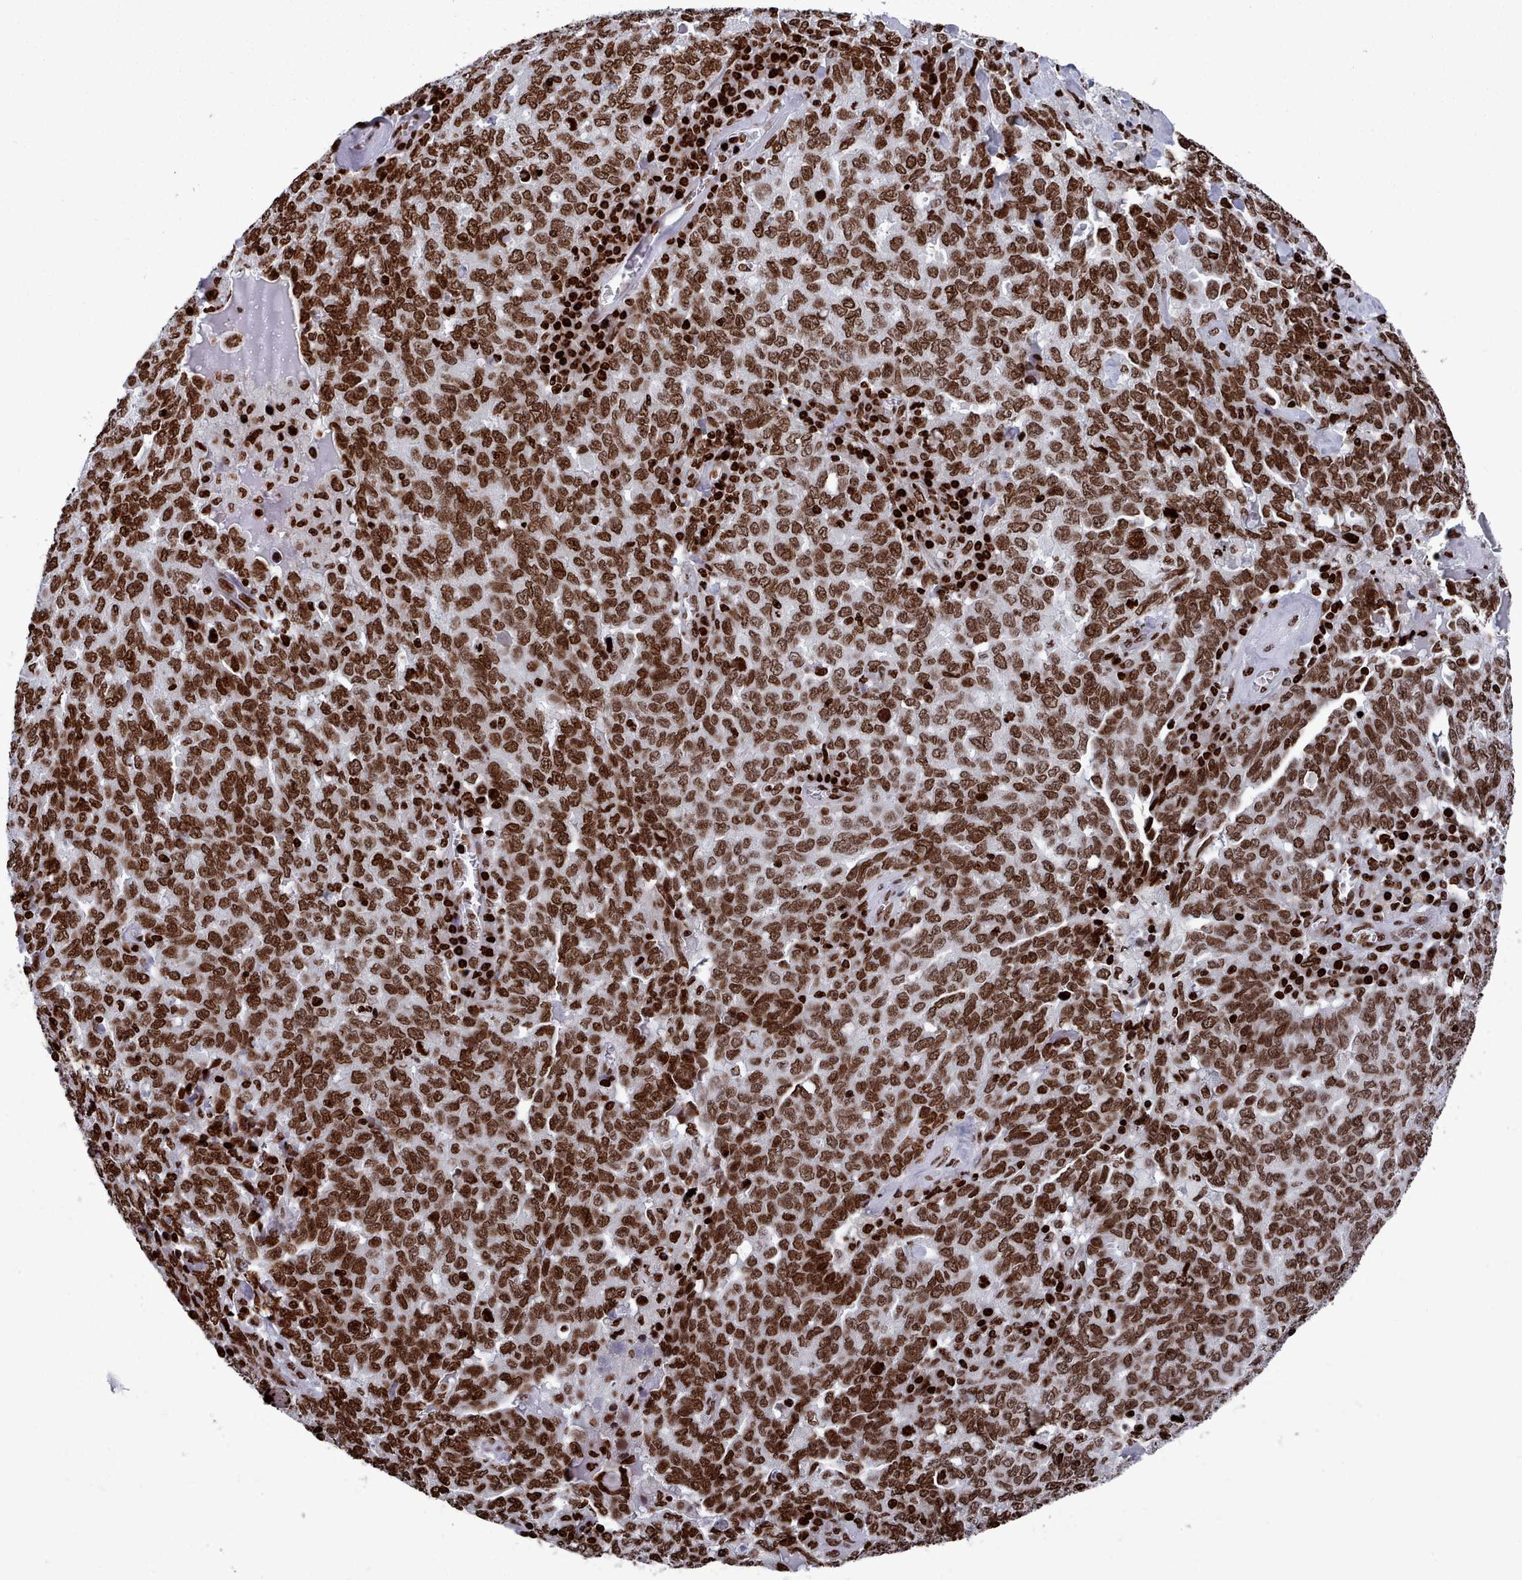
{"staining": {"intensity": "strong", "quantity": ">75%", "location": "nuclear"}, "tissue": "ovarian cancer", "cell_type": "Tumor cells", "image_type": "cancer", "snomed": [{"axis": "morphology", "description": "Carcinoma, endometroid"}, {"axis": "topography", "description": "Ovary"}], "caption": "A brown stain labels strong nuclear staining of a protein in human ovarian cancer tumor cells.", "gene": "PCDHB12", "patient": {"sex": "female", "age": 62}}